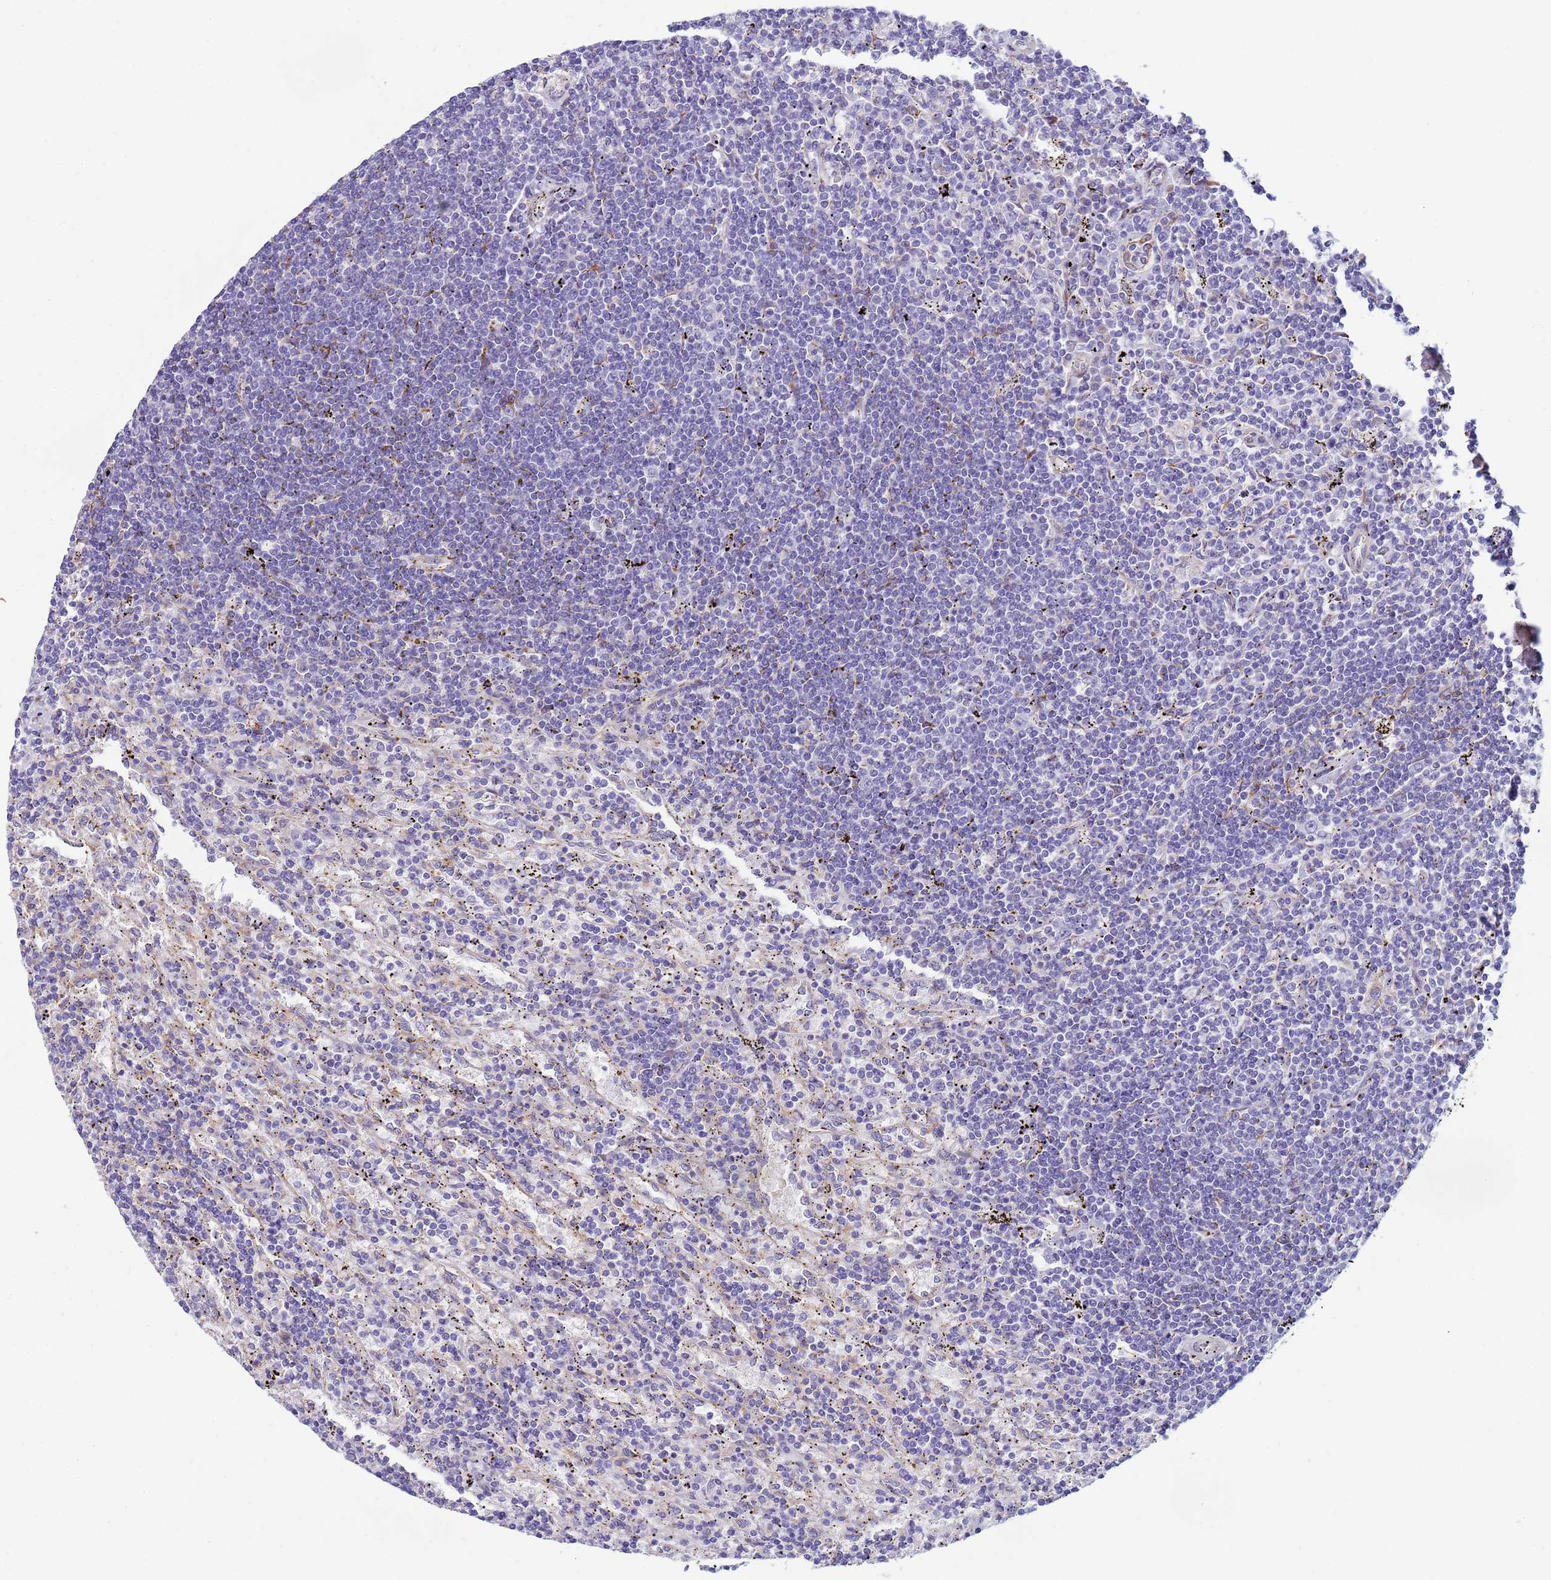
{"staining": {"intensity": "negative", "quantity": "none", "location": "none"}, "tissue": "lymphoma", "cell_type": "Tumor cells", "image_type": "cancer", "snomed": [{"axis": "morphology", "description": "Malignant lymphoma, non-Hodgkin's type, Low grade"}, {"axis": "topography", "description": "Spleen"}], "caption": "A photomicrograph of malignant lymphoma, non-Hodgkin's type (low-grade) stained for a protein displays no brown staining in tumor cells.", "gene": "TRPC6", "patient": {"sex": "male", "age": 76}}